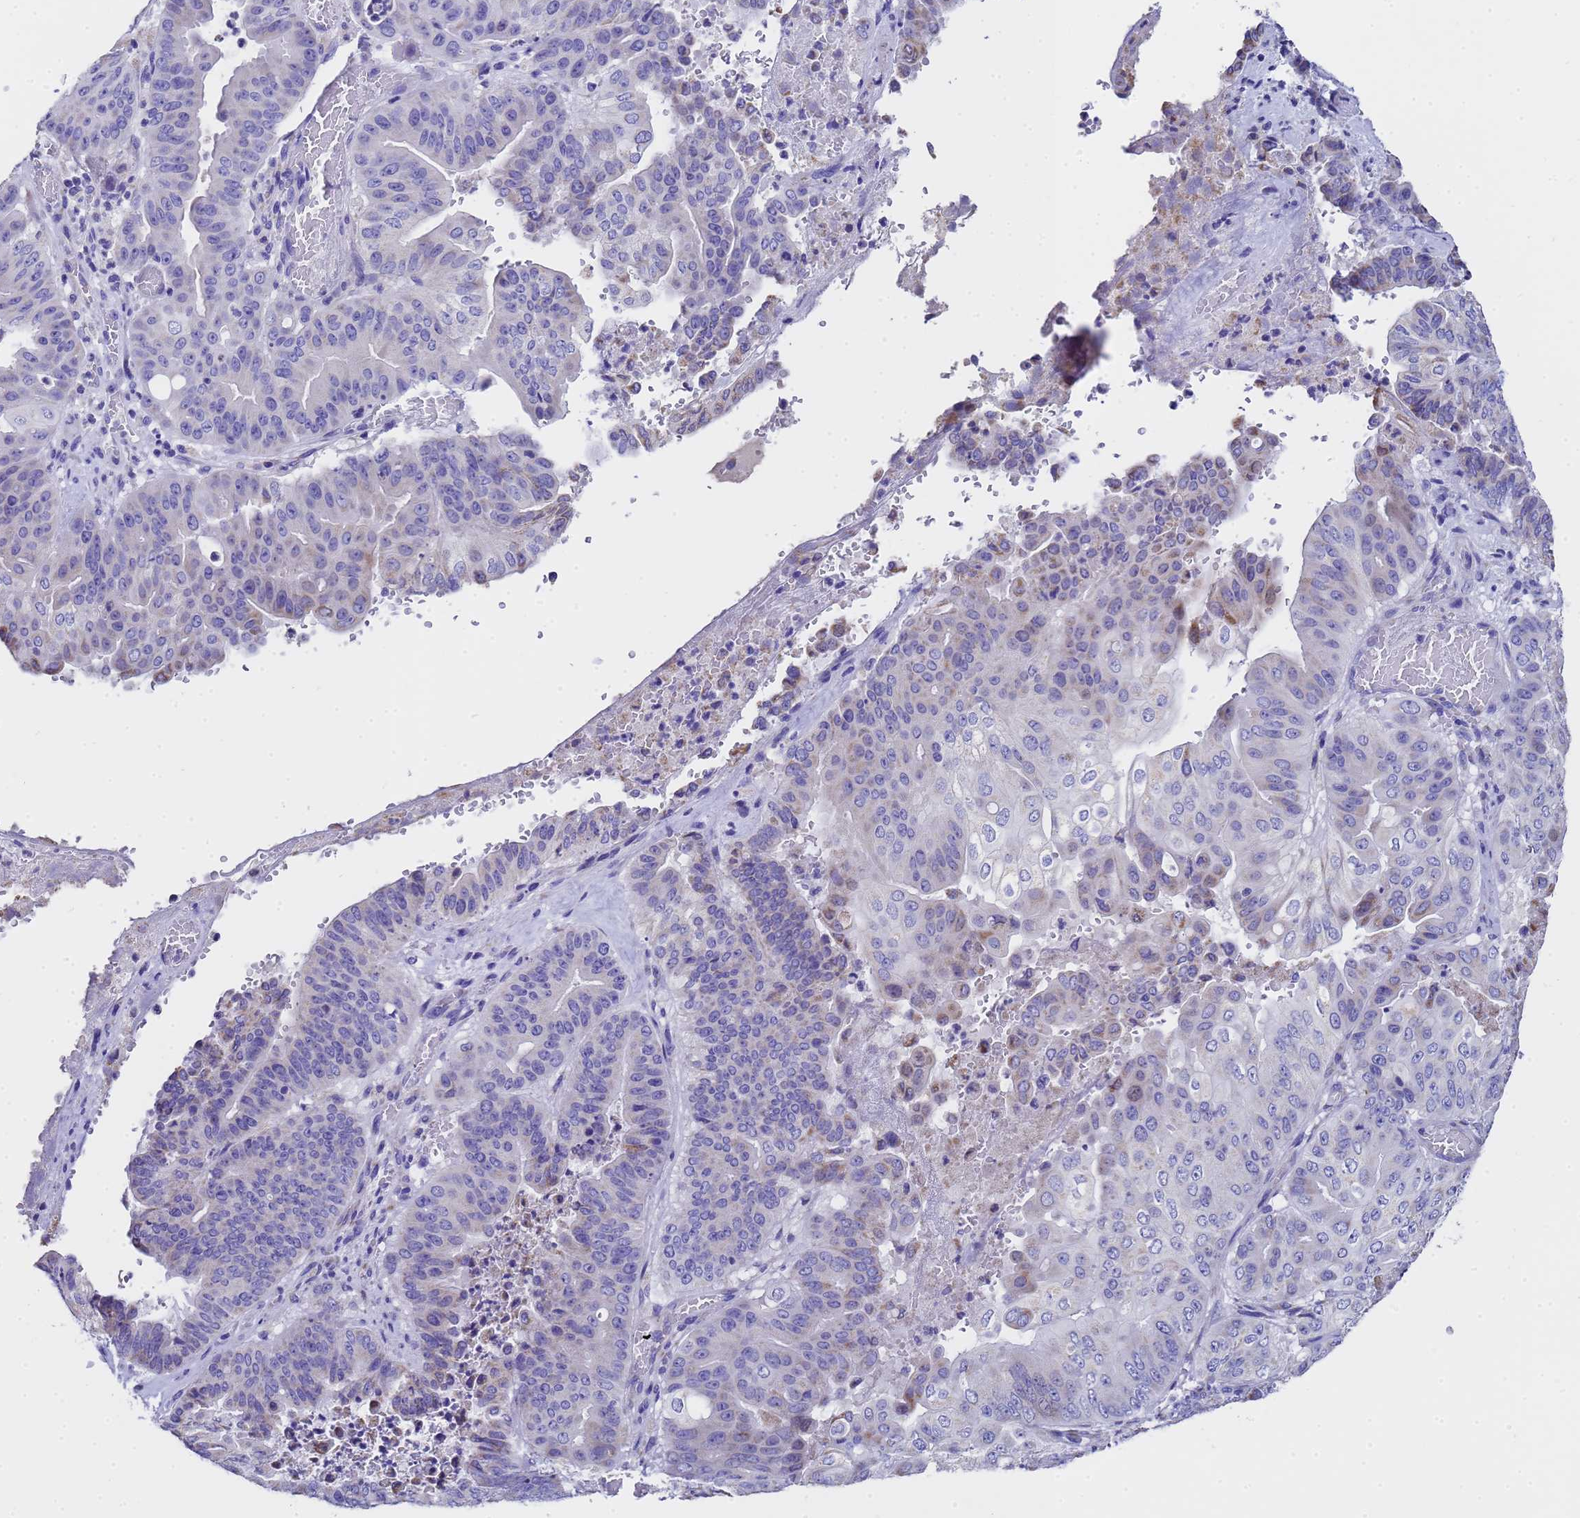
{"staining": {"intensity": "negative", "quantity": "none", "location": "none"}, "tissue": "pancreatic cancer", "cell_type": "Tumor cells", "image_type": "cancer", "snomed": [{"axis": "morphology", "description": "Adenocarcinoma, NOS"}, {"axis": "topography", "description": "Pancreas"}], "caption": "This is a photomicrograph of immunohistochemistry (IHC) staining of adenocarcinoma (pancreatic), which shows no staining in tumor cells.", "gene": "MRPS12", "patient": {"sex": "female", "age": 77}}